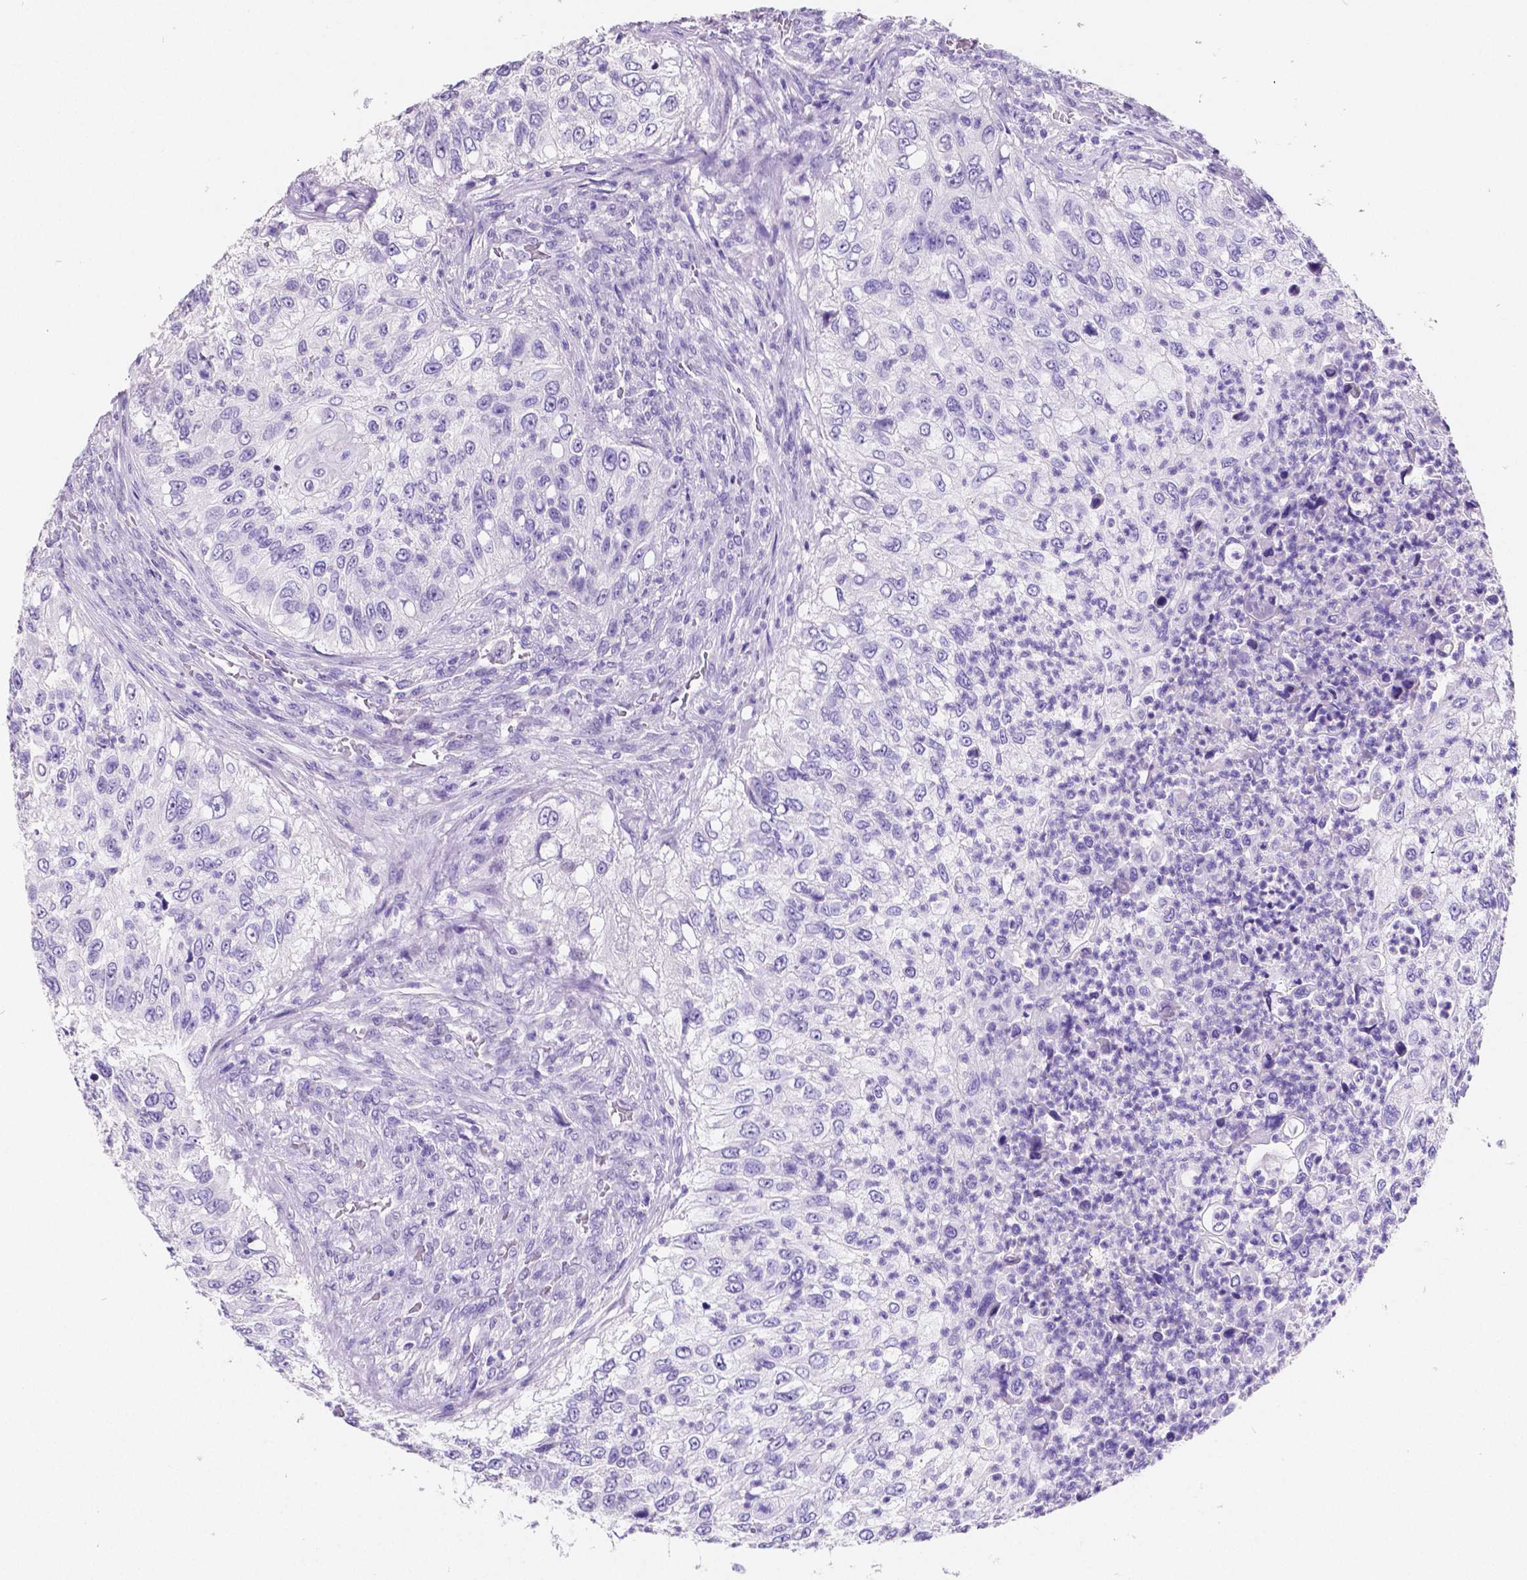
{"staining": {"intensity": "negative", "quantity": "none", "location": "none"}, "tissue": "urothelial cancer", "cell_type": "Tumor cells", "image_type": "cancer", "snomed": [{"axis": "morphology", "description": "Urothelial carcinoma, High grade"}, {"axis": "topography", "description": "Urinary bladder"}], "caption": "Immunohistochemical staining of human high-grade urothelial carcinoma displays no significant positivity in tumor cells. (Brightfield microscopy of DAB (3,3'-diaminobenzidine) immunohistochemistry at high magnification).", "gene": "SATB2", "patient": {"sex": "female", "age": 60}}